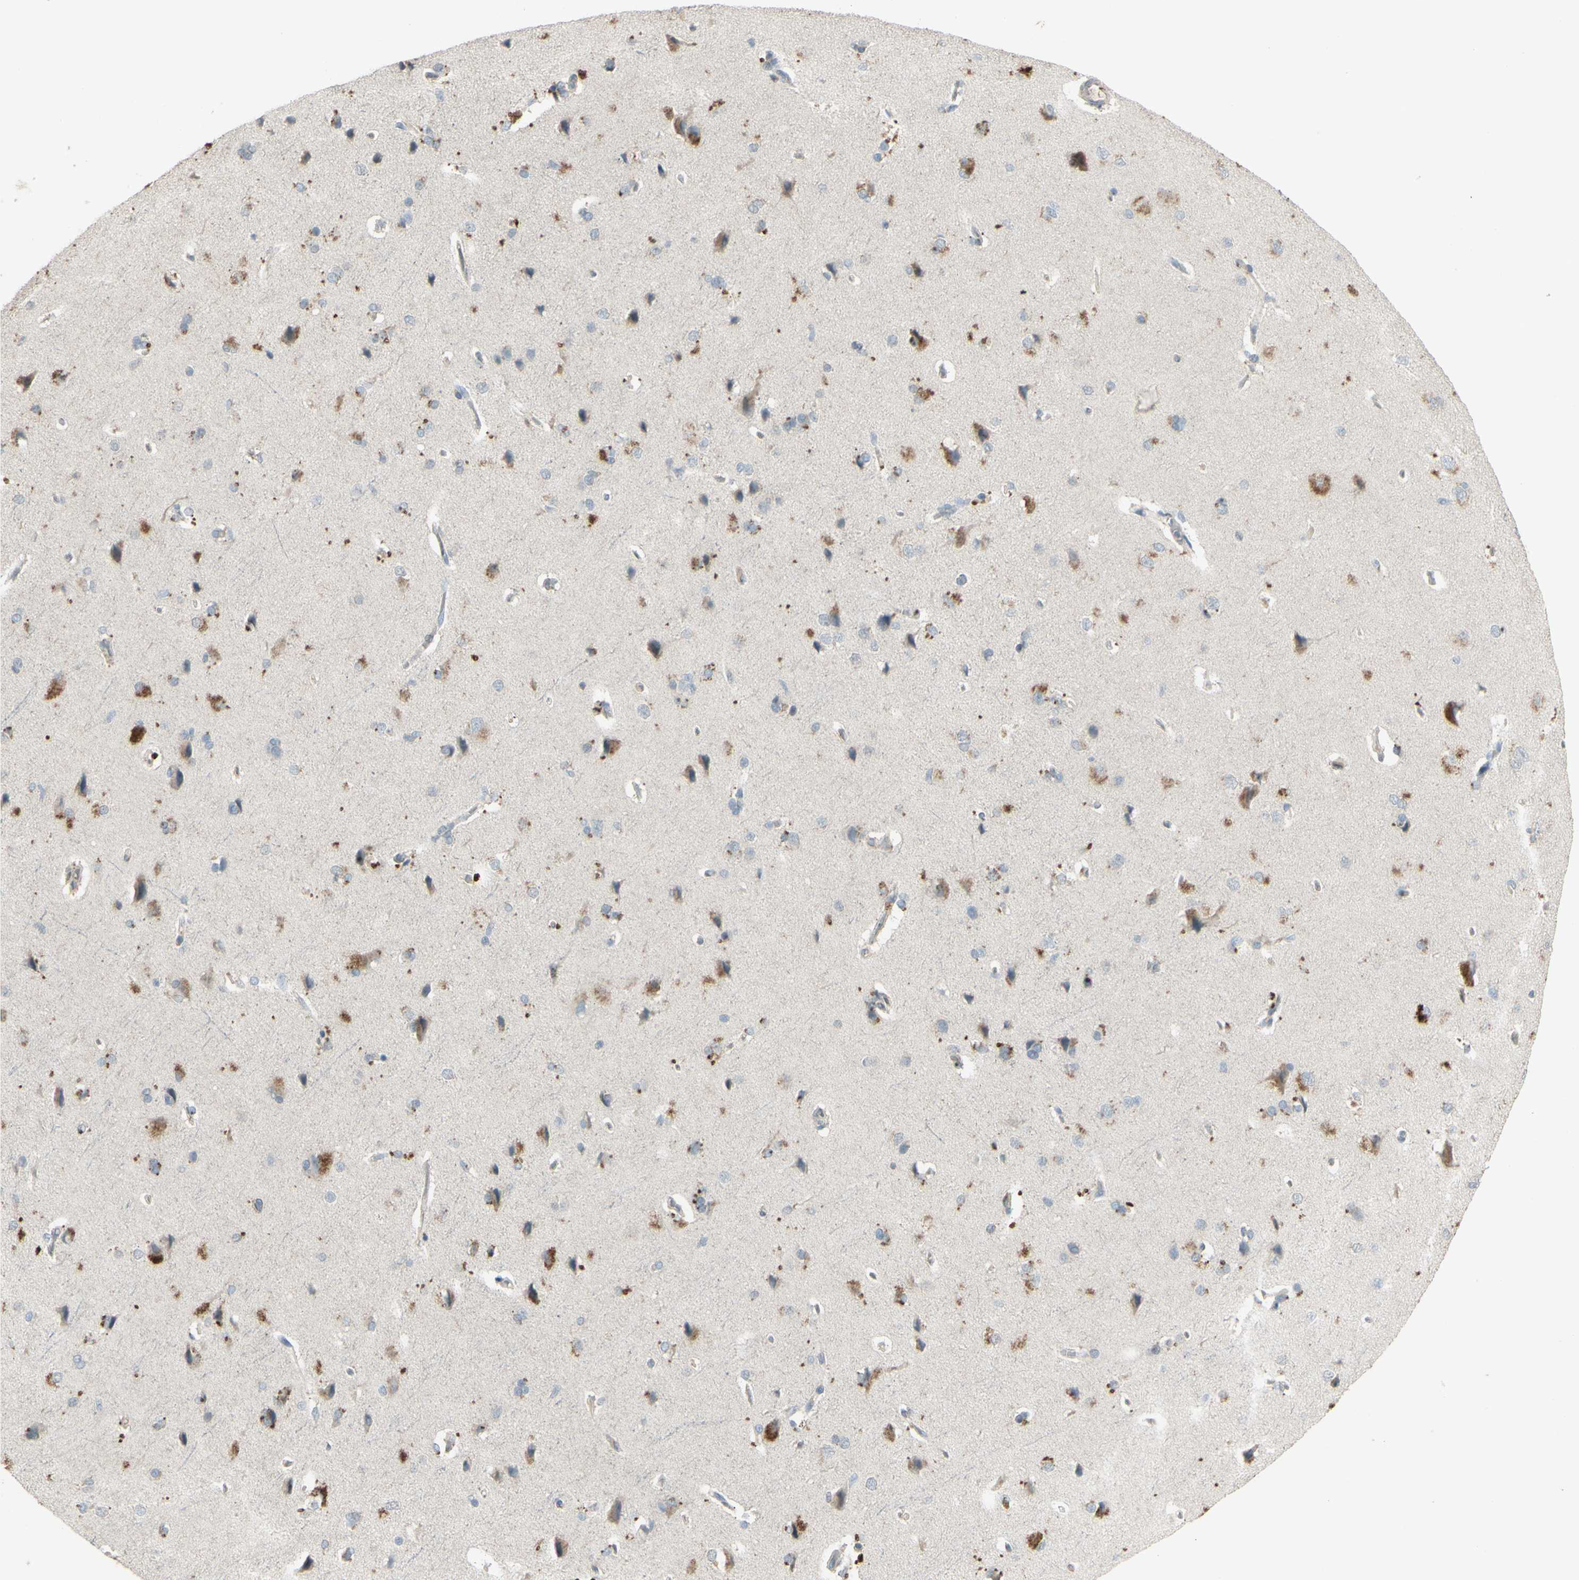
{"staining": {"intensity": "negative", "quantity": "none", "location": "none"}, "tissue": "cerebral cortex", "cell_type": "Endothelial cells", "image_type": "normal", "snomed": [{"axis": "morphology", "description": "Normal tissue, NOS"}, {"axis": "topography", "description": "Cerebral cortex"}], "caption": "This histopathology image is of benign cerebral cortex stained with immunohistochemistry to label a protein in brown with the nuclei are counter-stained blue. There is no expression in endothelial cells.", "gene": "TIMM21", "patient": {"sex": "male", "age": 62}}